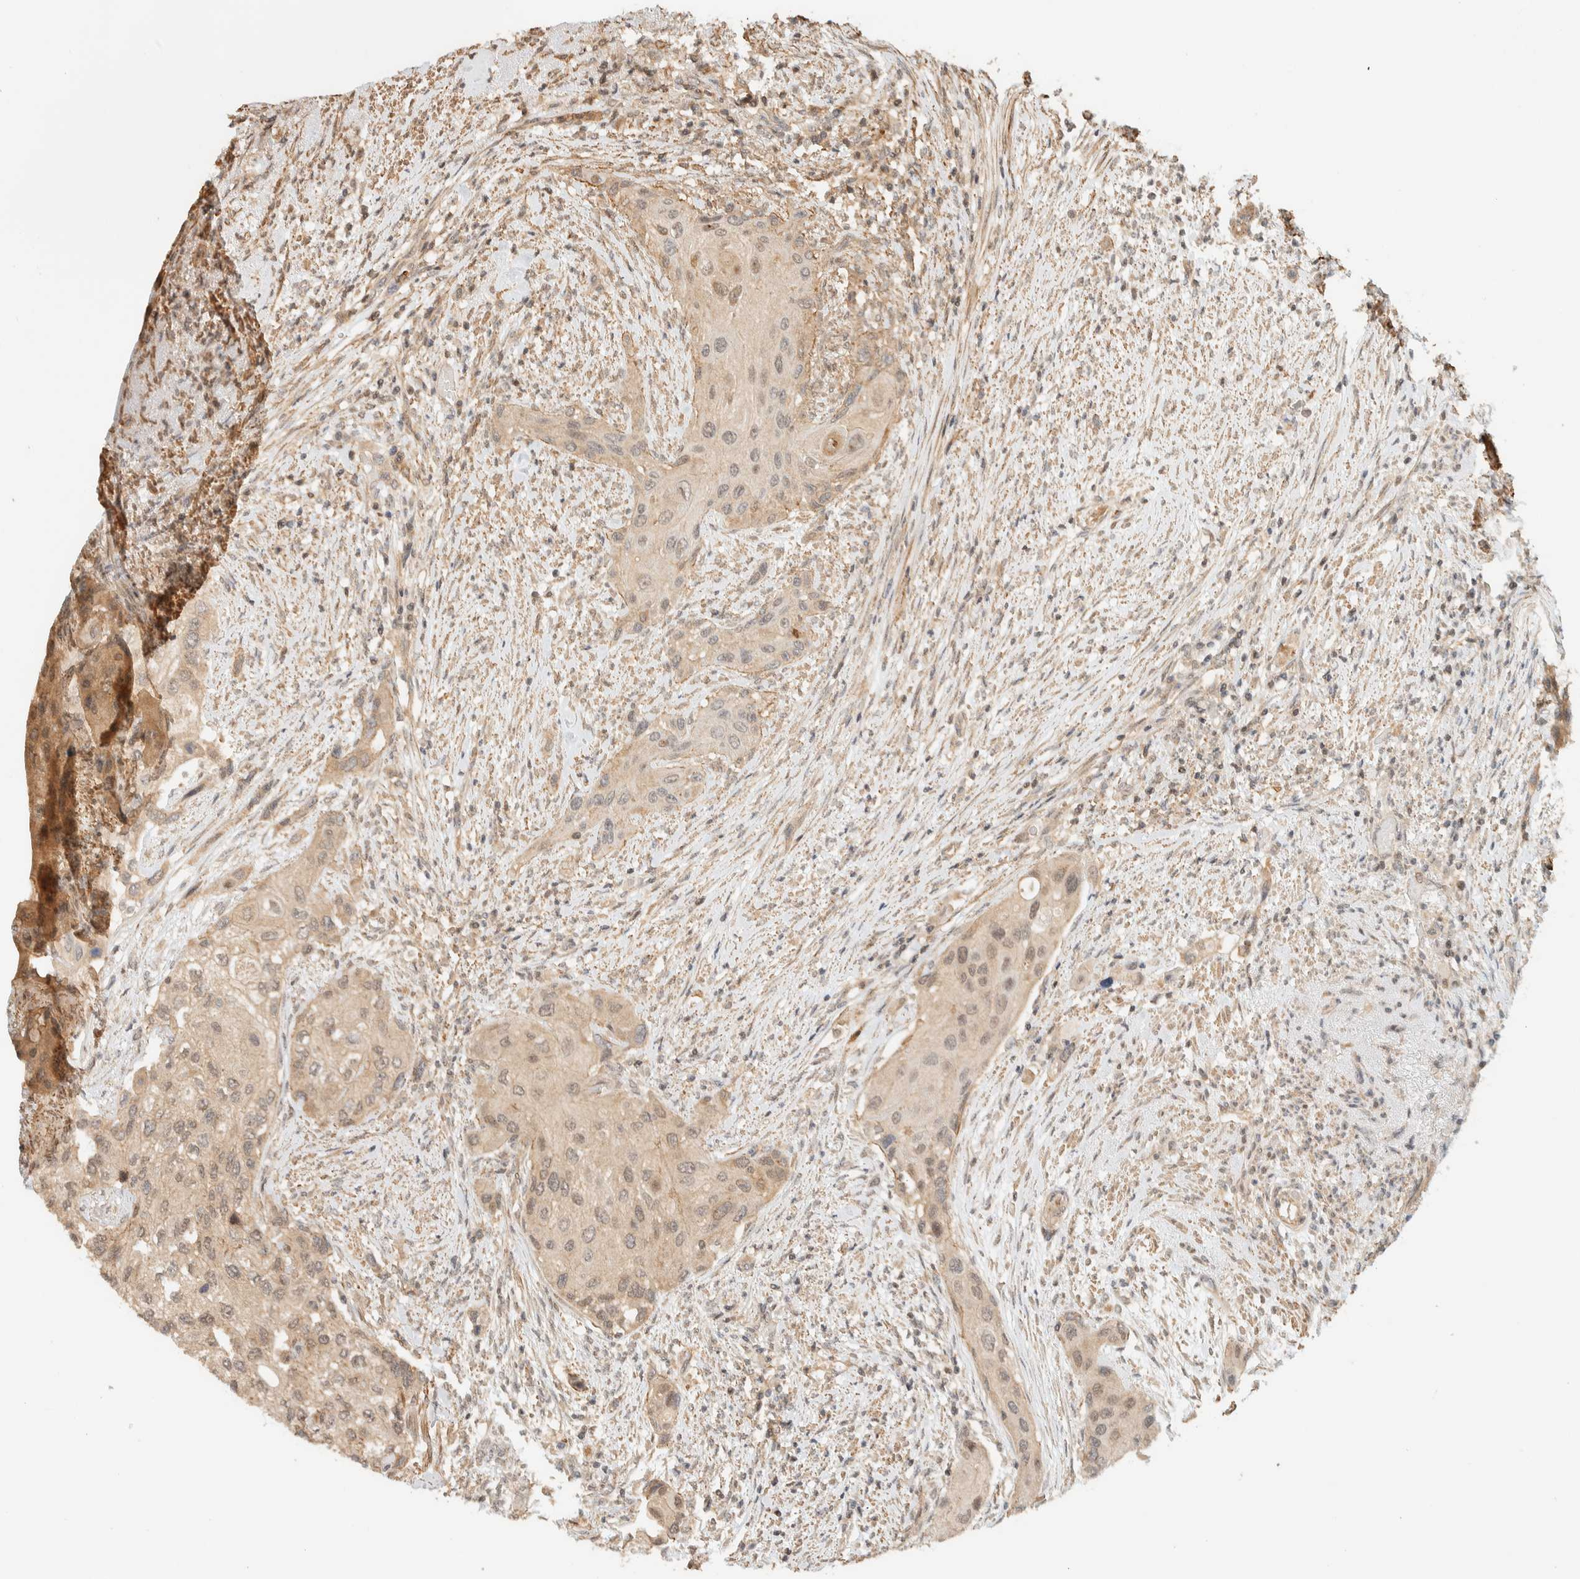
{"staining": {"intensity": "weak", "quantity": ">75%", "location": "cytoplasmic/membranous,nuclear"}, "tissue": "urothelial cancer", "cell_type": "Tumor cells", "image_type": "cancer", "snomed": [{"axis": "morphology", "description": "Urothelial carcinoma, High grade"}, {"axis": "topography", "description": "Urinary bladder"}], "caption": "Human urothelial carcinoma (high-grade) stained with a brown dye demonstrates weak cytoplasmic/membranous and nuclear positive staining in about >75% of tumor cells.", "gene": "ARFGEF1", "patient": {"sex": "female", "age": 56}}